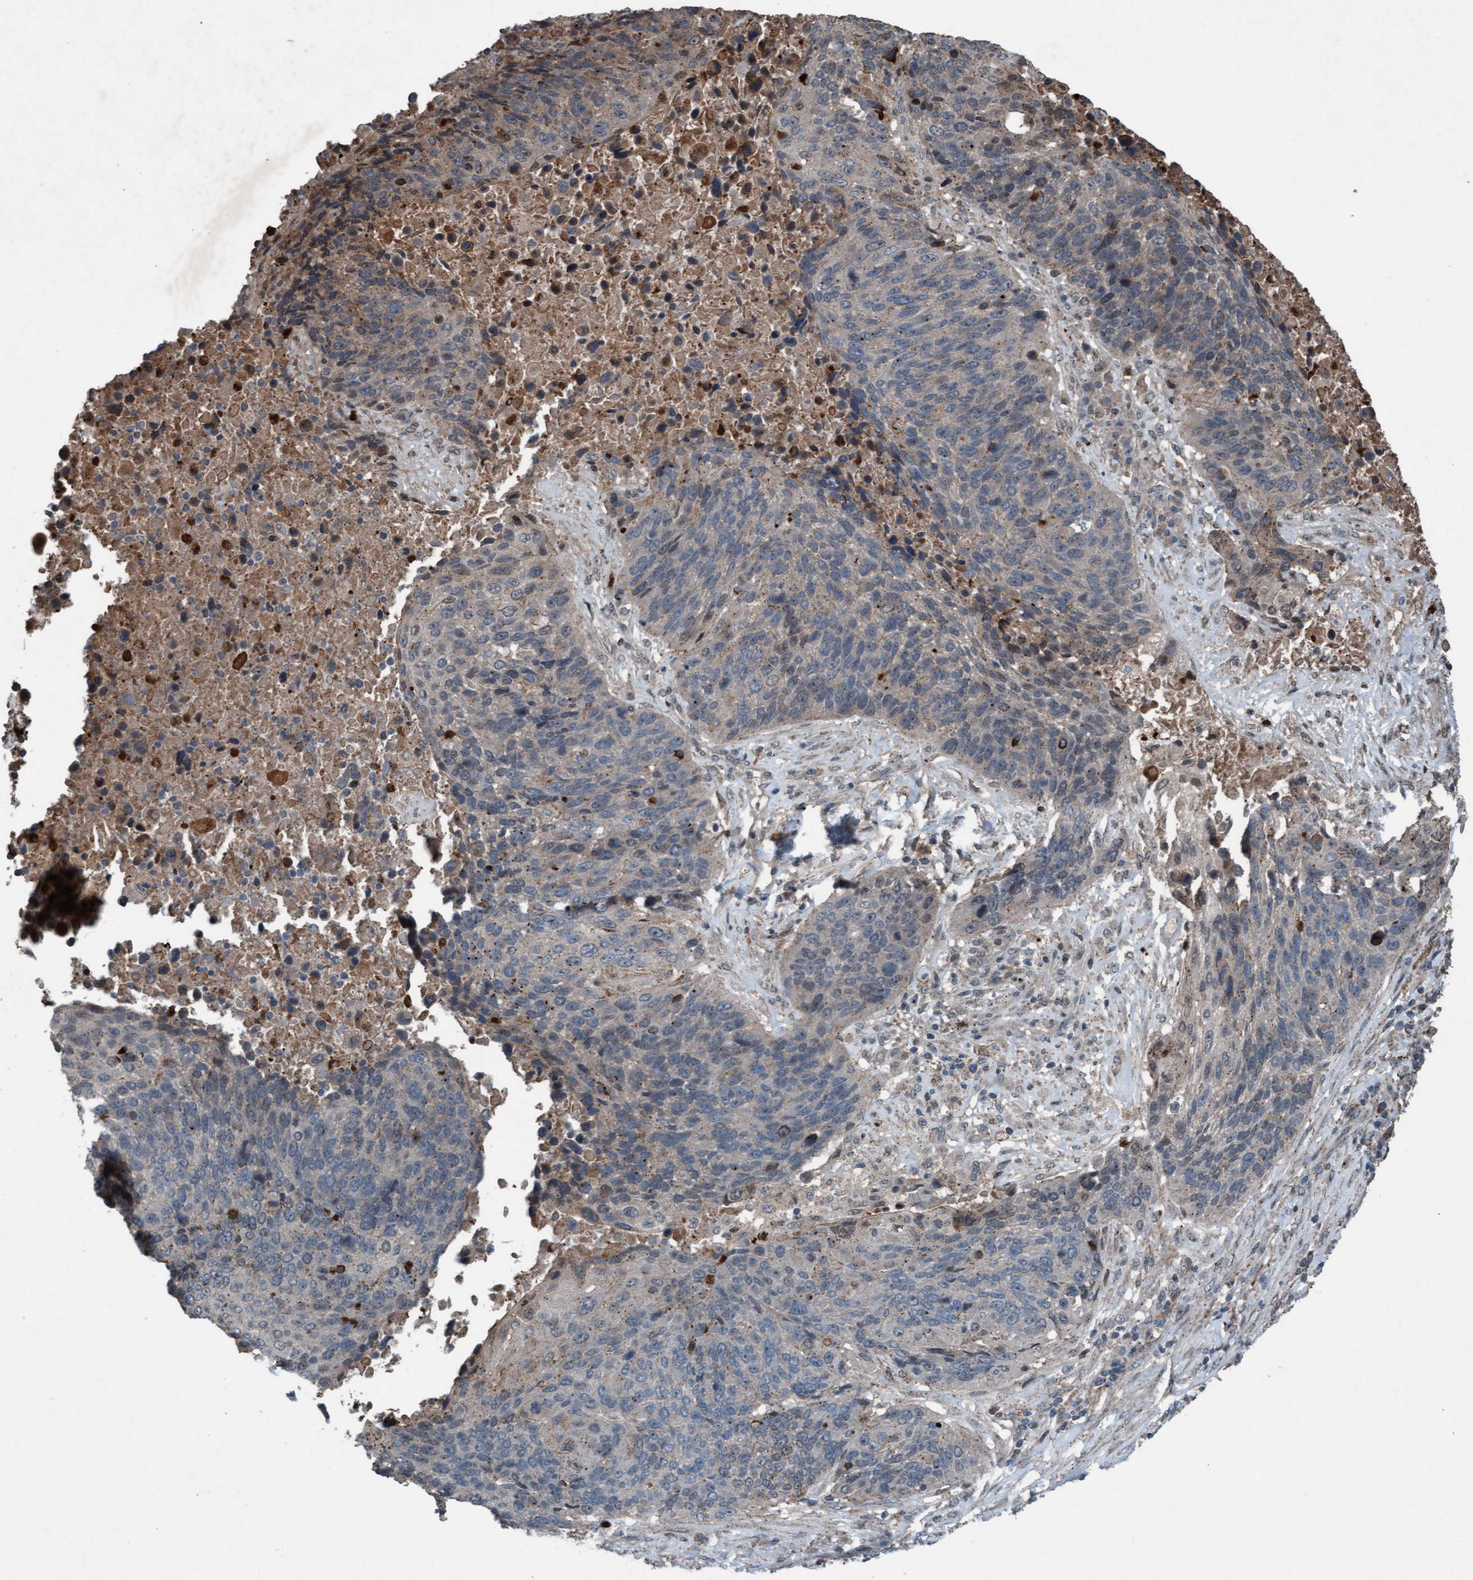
{"staining": {"intensity": "weak", "quantity": "<25%", "location": "cytoplasmic/membranous"}, "tissue": "lung cancer", "cell_type": "Tumor cells", "image_type": "cancer", "snomed": [{"axis": "morphology", "description": "Squamous cell carcinoma, NOS"}, {"axis": "topography", "description": "Lung"}], "caption": "DAB immunohistochemical staining of human lung cancer demonstrates no significant positivity in tumor cells. (Brightfield microscopy of DAB (3,3'-diaminobenzidine) IHC at high magnification).", "gene": "PLXNB2", "patient": {"sex": "male", "age": 66}}